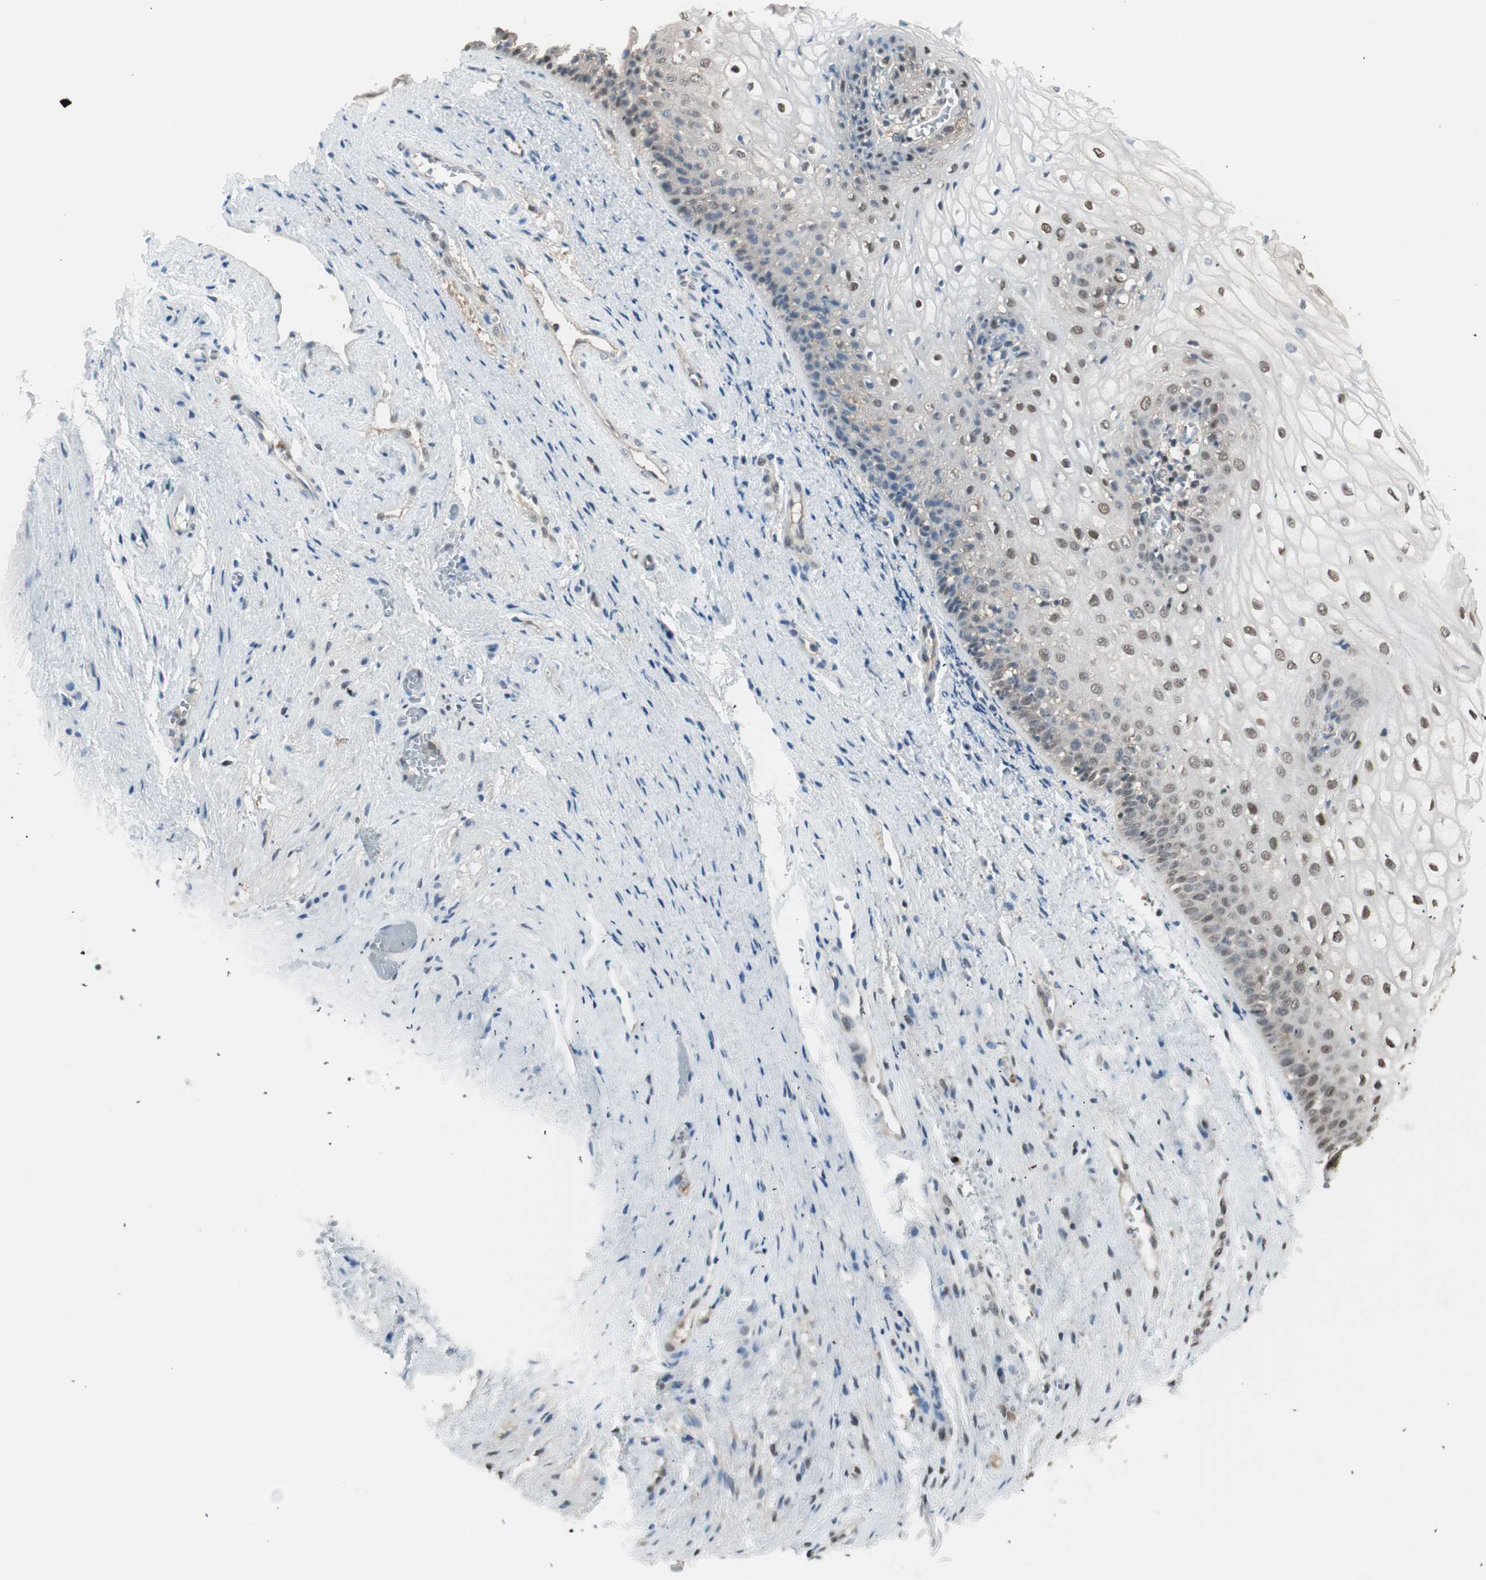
{"staining": {"intensity": "moderate", "quantity": ">75%", "location": "nuclear"}, "tissue": "vagina", "cell_type": "Squamous epithelial cells", "image_type": "normal", "snomed": [{"axis": "morphology", "description": "Normal tissue, NOS"}, {"axis": "topography", "description": "Vagina"}], "caption": "The micrograph demonstrates staining of normal vagina, revealing moderate nuclear protein positivity (brown color) within squamous epithelial cells. (Stains: DAB in brown, nuclei in blue, Microscopy: brightfield microscopy at high magnification).", "gene": "LONP2", "patient": {"sex": "female", "age": 34}}